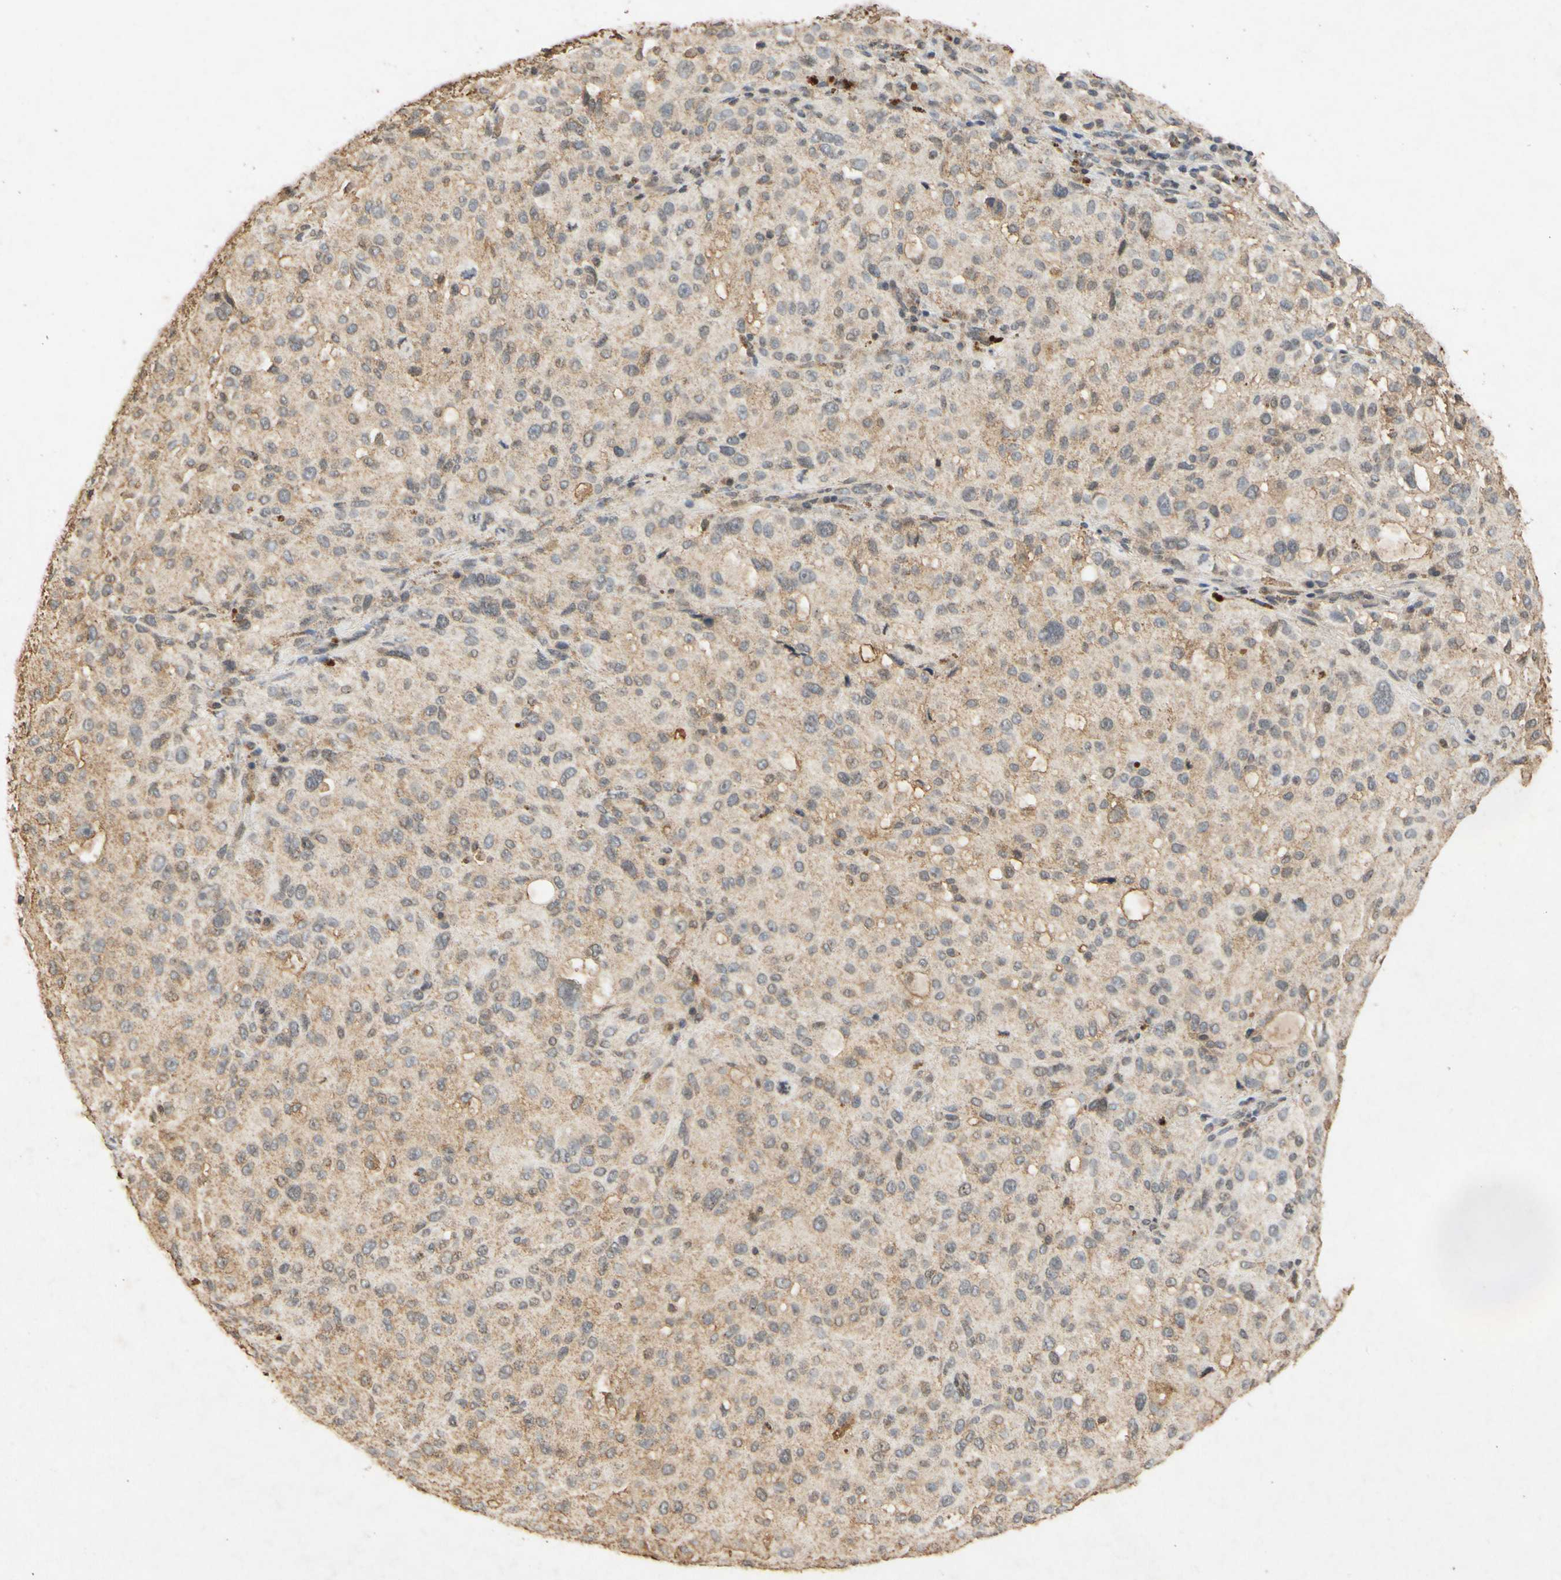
{"staining": {"intensity": "moderate", "quantity": ">75%", "location": "cytoplasmic/membranous"}, "tissue": "melanoma", "cell_type": "Tumor cells", "image_type": "cancer", "snomed": [{"axis": "morphology", "description": "Necrosis, NOS"}, {"axis": "morphology", "description": "Malignant melanoma, NOS"}, {"axis": "topography", "description": "Skin"}], "caption": "Tumor cells exhibit moderate cytoplasmic/membranous staining in approximately >75% of cells in melanoma.", "gene": "CP", "patient": {"sex": "female", "age": 87}}